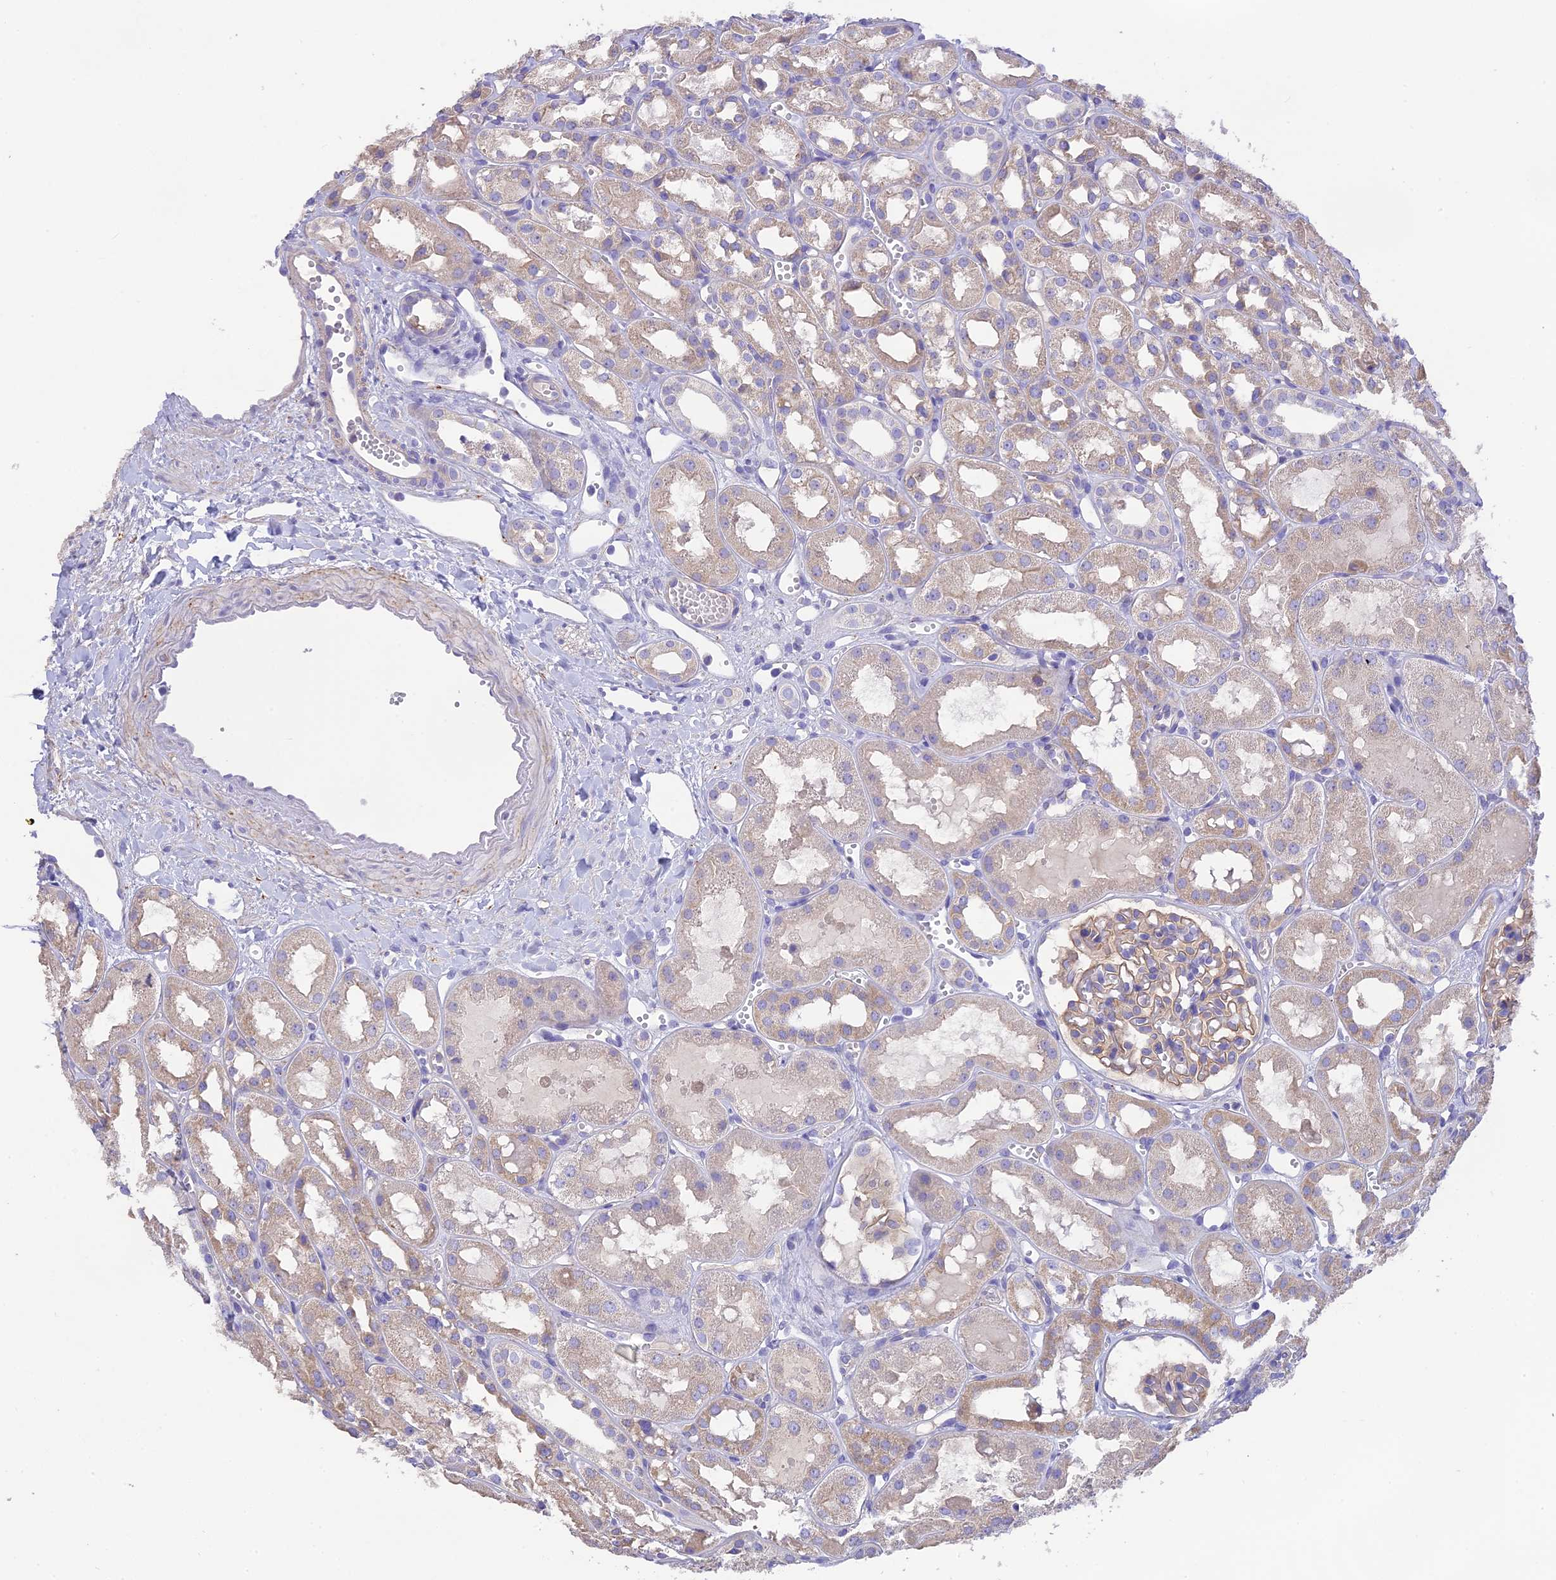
{"staining": {"intensity": "weak", "quantity": "<25%", "location": "cytoplasmic/membranous"}, "tissue": "kidney", "cell_type": "Cells in glomeruli", "image_type": "normal", "snomed": [{"axis": "morphology", "description": "Normal tissue, NOS"}, {"axis": "topography", "description": "Kidney"}], "caption": "This is a photomicrograph of IHC staining of unremarkable kidney, which shows no expression in cells in glomeruli.", "gene": "HSD17B2", "patient": {"sex": "male", "age": 16}}